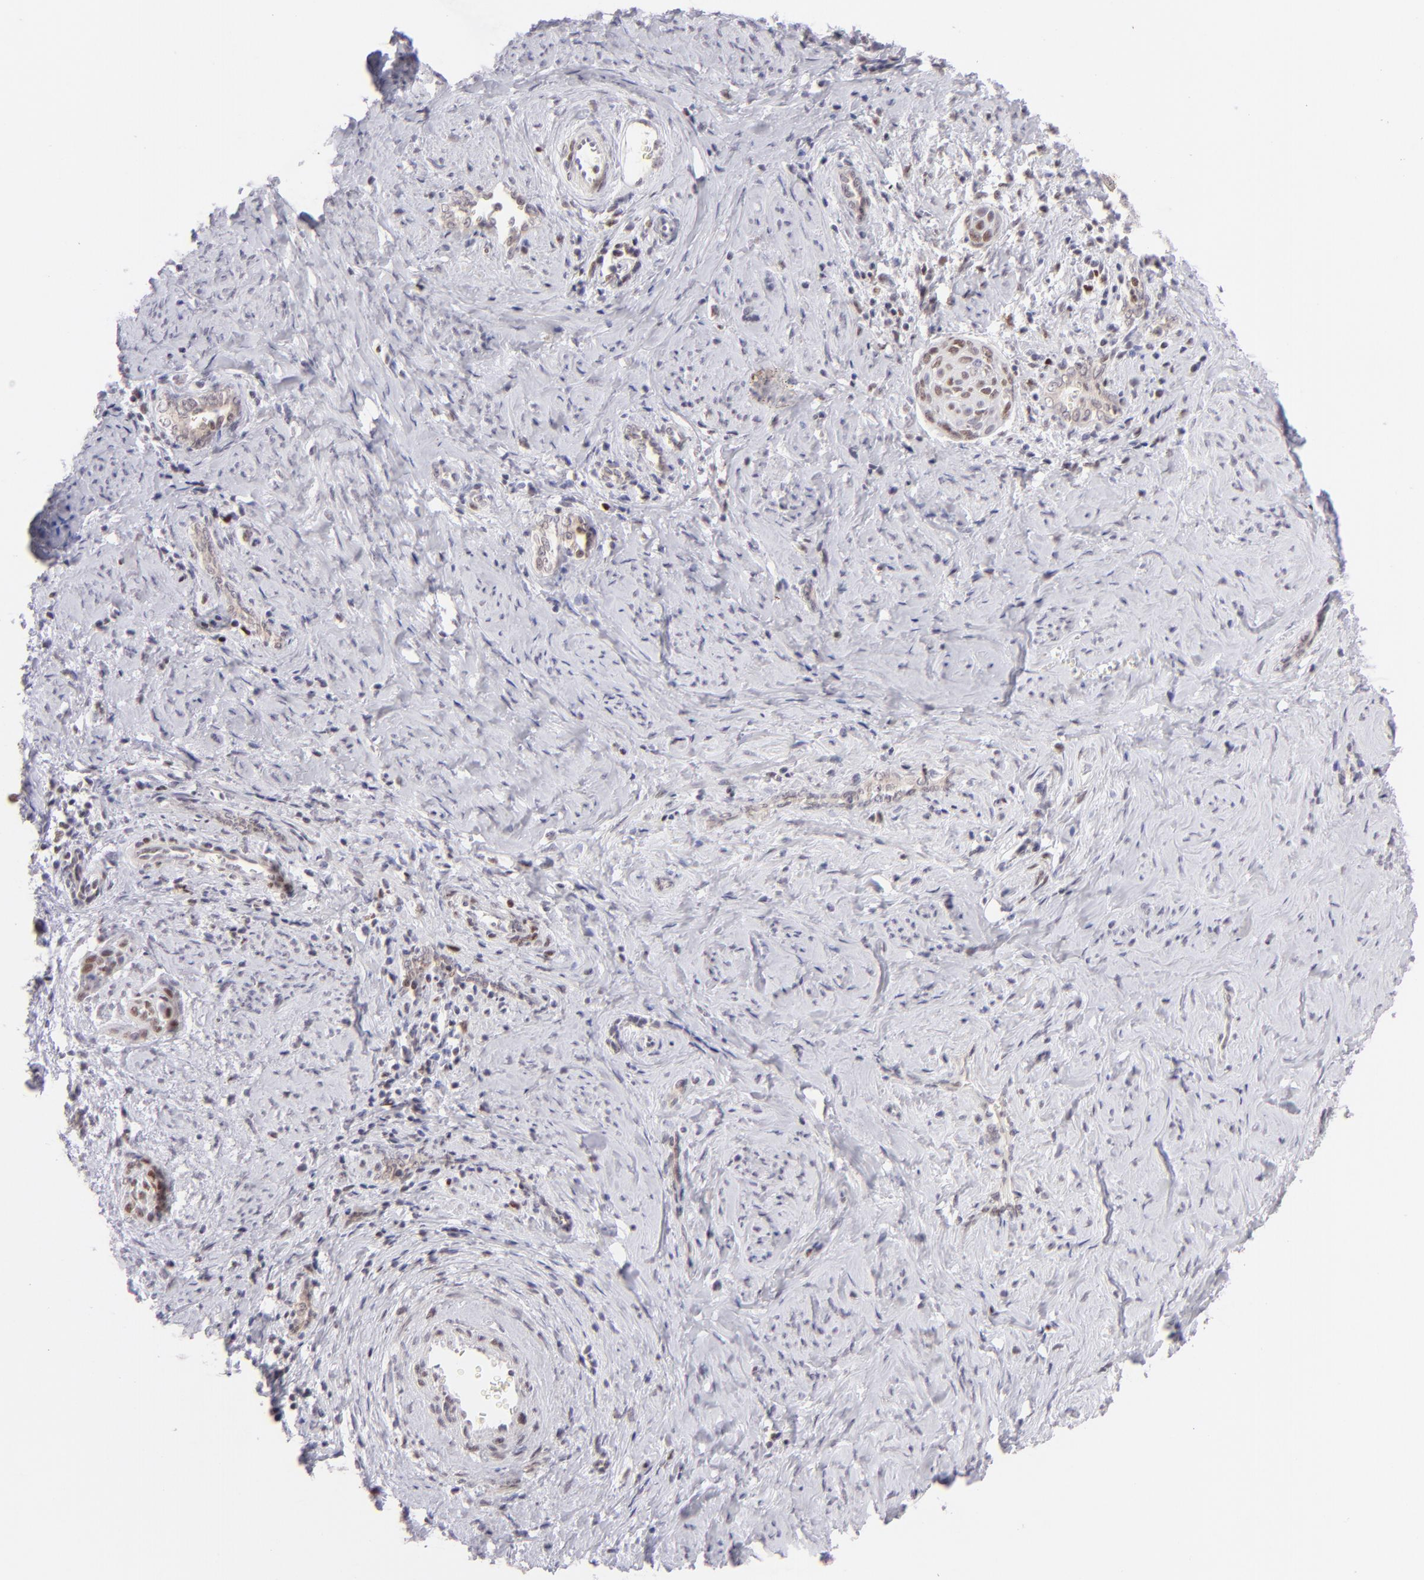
{"staining": {"intensity": "moderate", "quantity": "25%-75%", "location": "nuclear"}, "tissue": "cervical cancer", "cell_type": "Tumor cells", "image_type": "cancer", "snomed": [{"axis": "morphology", "description": "Squamous cell carcinoma, NOS"}, {"axis": "topography", "description": "Cervix"}], "caption": "A medium amount of moderate nuclear positivity is appreciated in approximately 25%-75% of tumor cells in cervical squamous cell carcinoma tissue.", "gene": "POU2F1", "patient": {"sex": "female", "age": 33}}